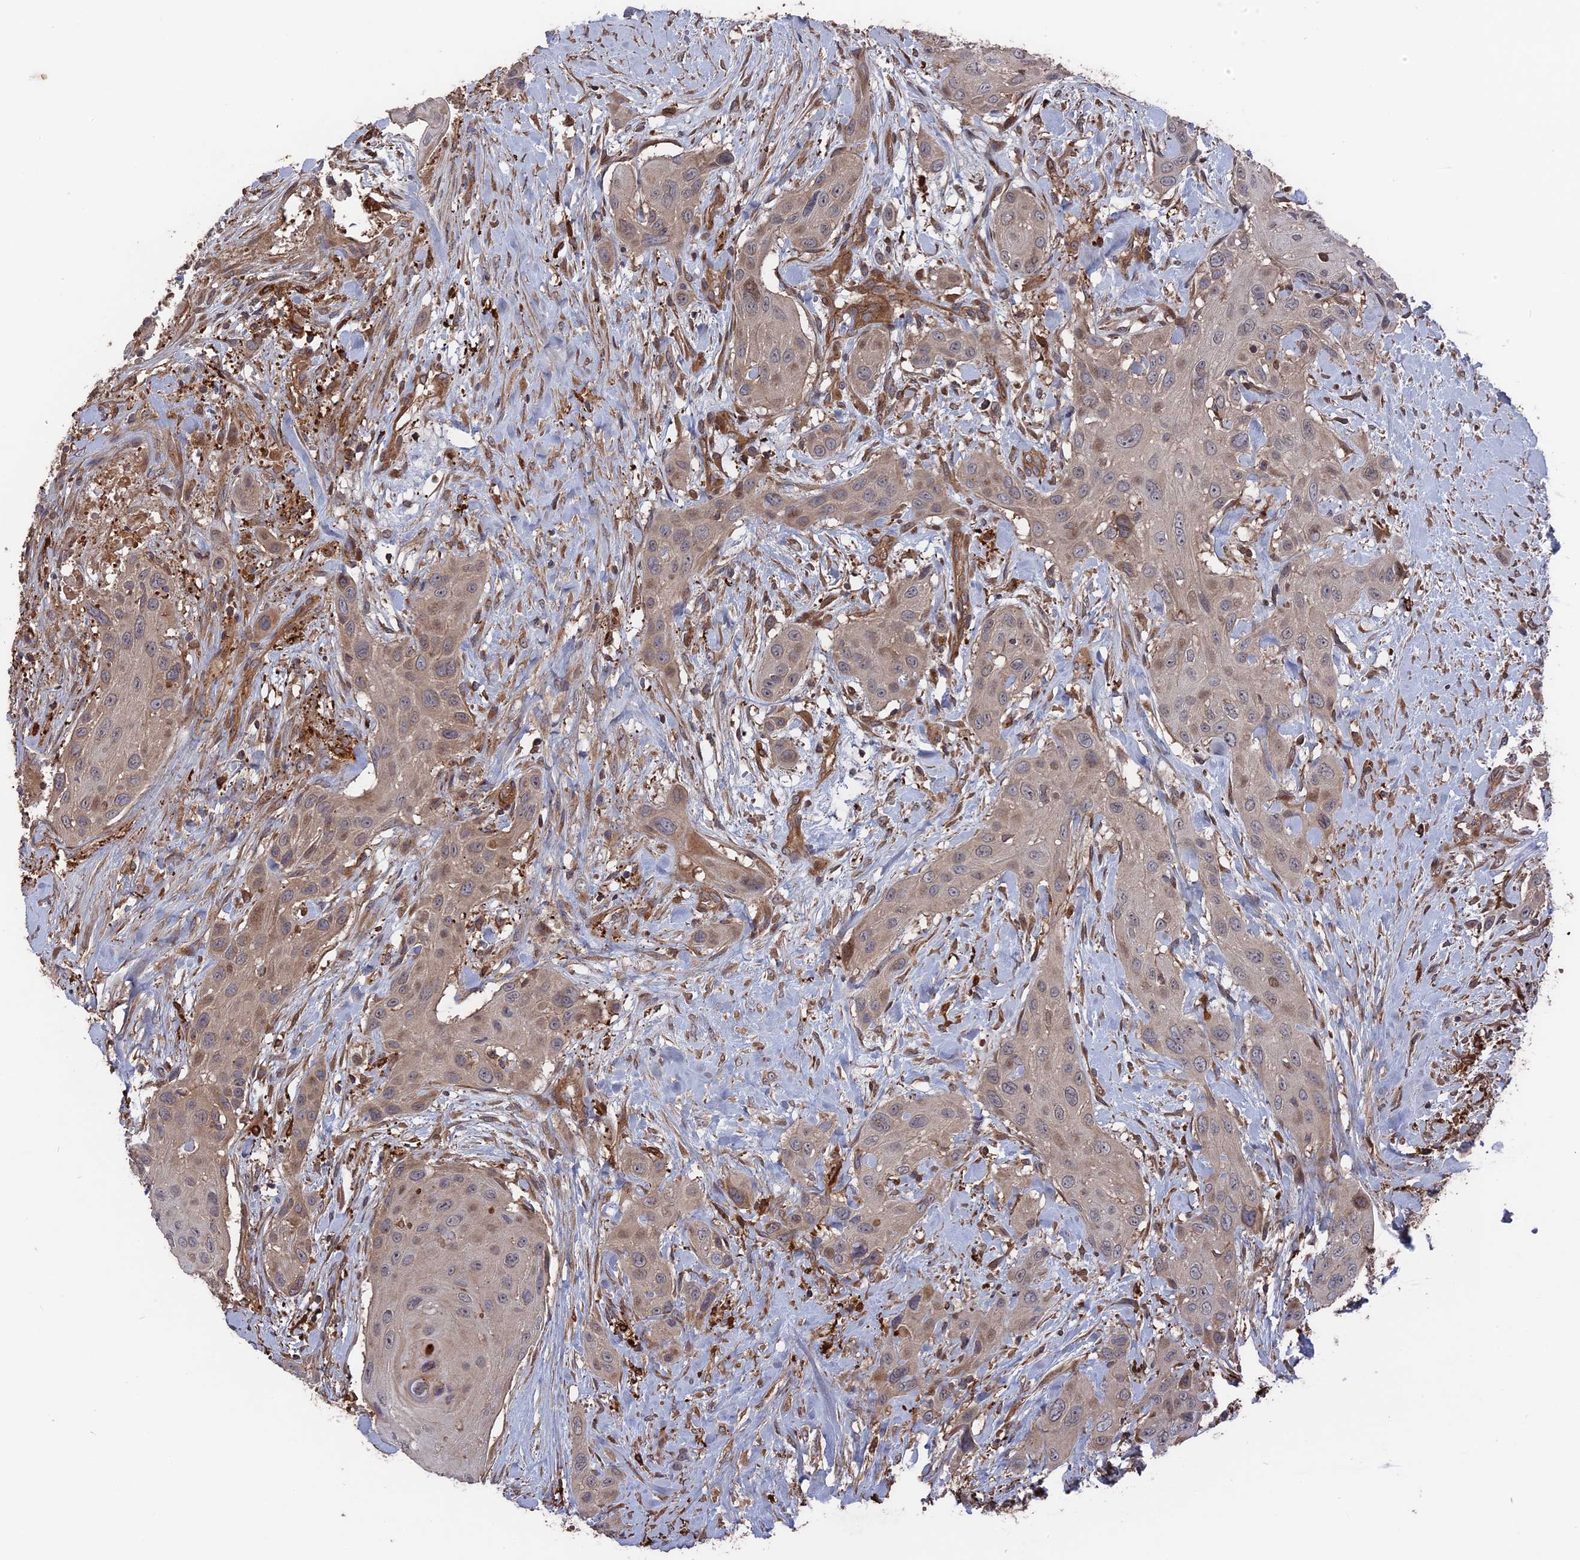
{"staining": {"intensity": "weak", "quantity": "25%-75%", "location": "cytoplasmic/membranous"}, "tissue": "head and neck cancer", "cell_type": "Tumor cells", "image_type": "cancer", "snomed": [{"axis": "morphology", "description": "Squamous cell carcinoma, NOS"}, {"axis": "topography", "description": "Head-Neck"}], "caption": "Approximately 25%-75% of tumor cells in head and neck cancer (squamous cell carcinoma) show weak cytoplasmic/membranous protein staining as visualized by brown immunohistochemical staining.", "gene": "DEF8", "patient": {"sex": "male", "age": 81}}